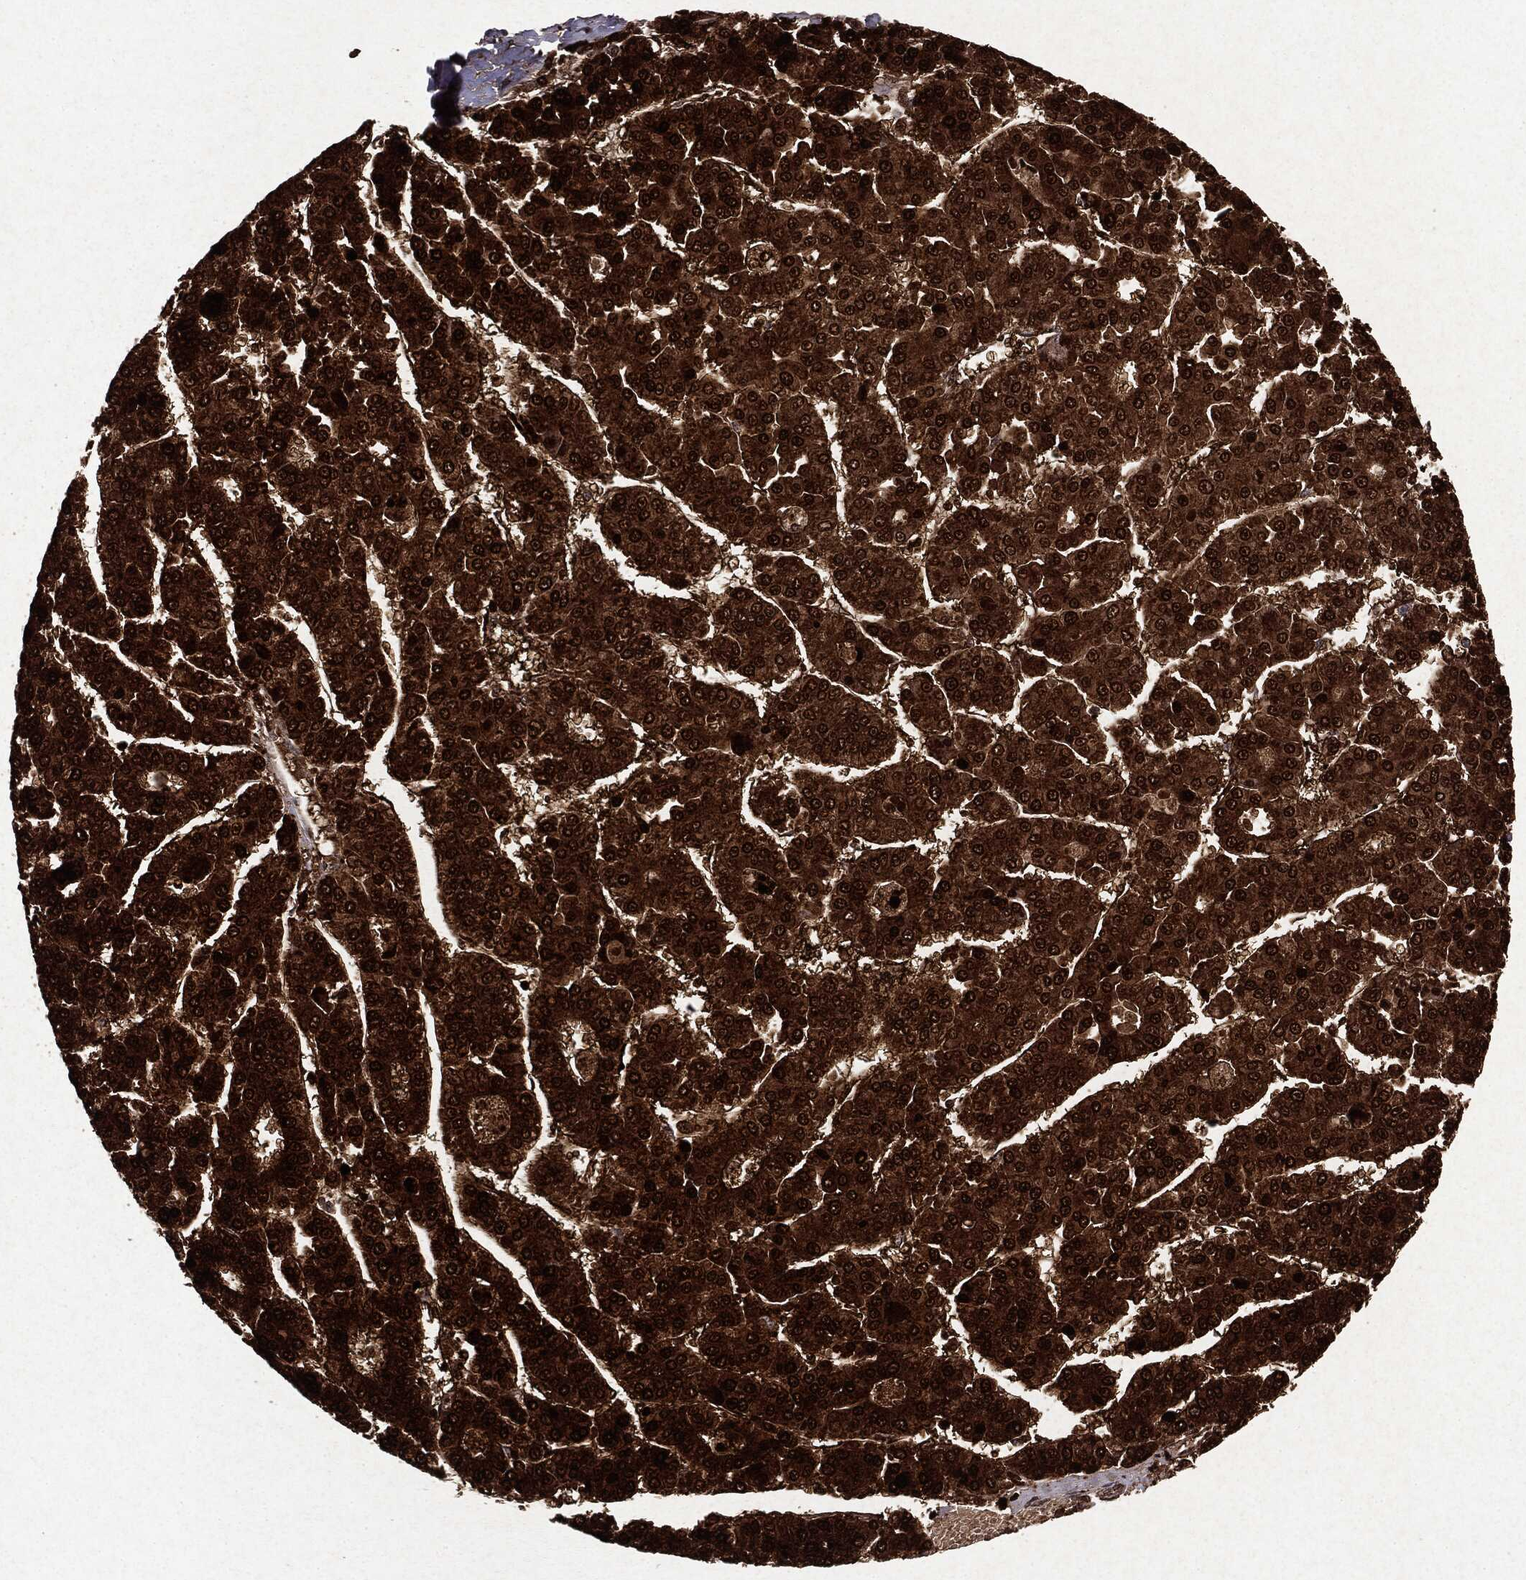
{"staining": {"intensity": "strong", "quantity": ">75%", "location": "cytoplasmic/membranous,nuclear"}, "tissue": "liver cancer", "cell_type": "Tumor cells", "image_type": "cancer", "snomed": [{"axis": "morphology", "description": "Carcinoma, Hepatocellular, NOS"}, {"axis": "topography", "description": "Liver"}], "caption": "Human hepatocellular carcinoma (liver) stained for a protein (brown) exhibits strong cytoplasmic/membranous and nuclear positive positivity in about >75% of tumor cells.", "gene": "PEBP1", "patient": {"sex": "male", "age": 70}}